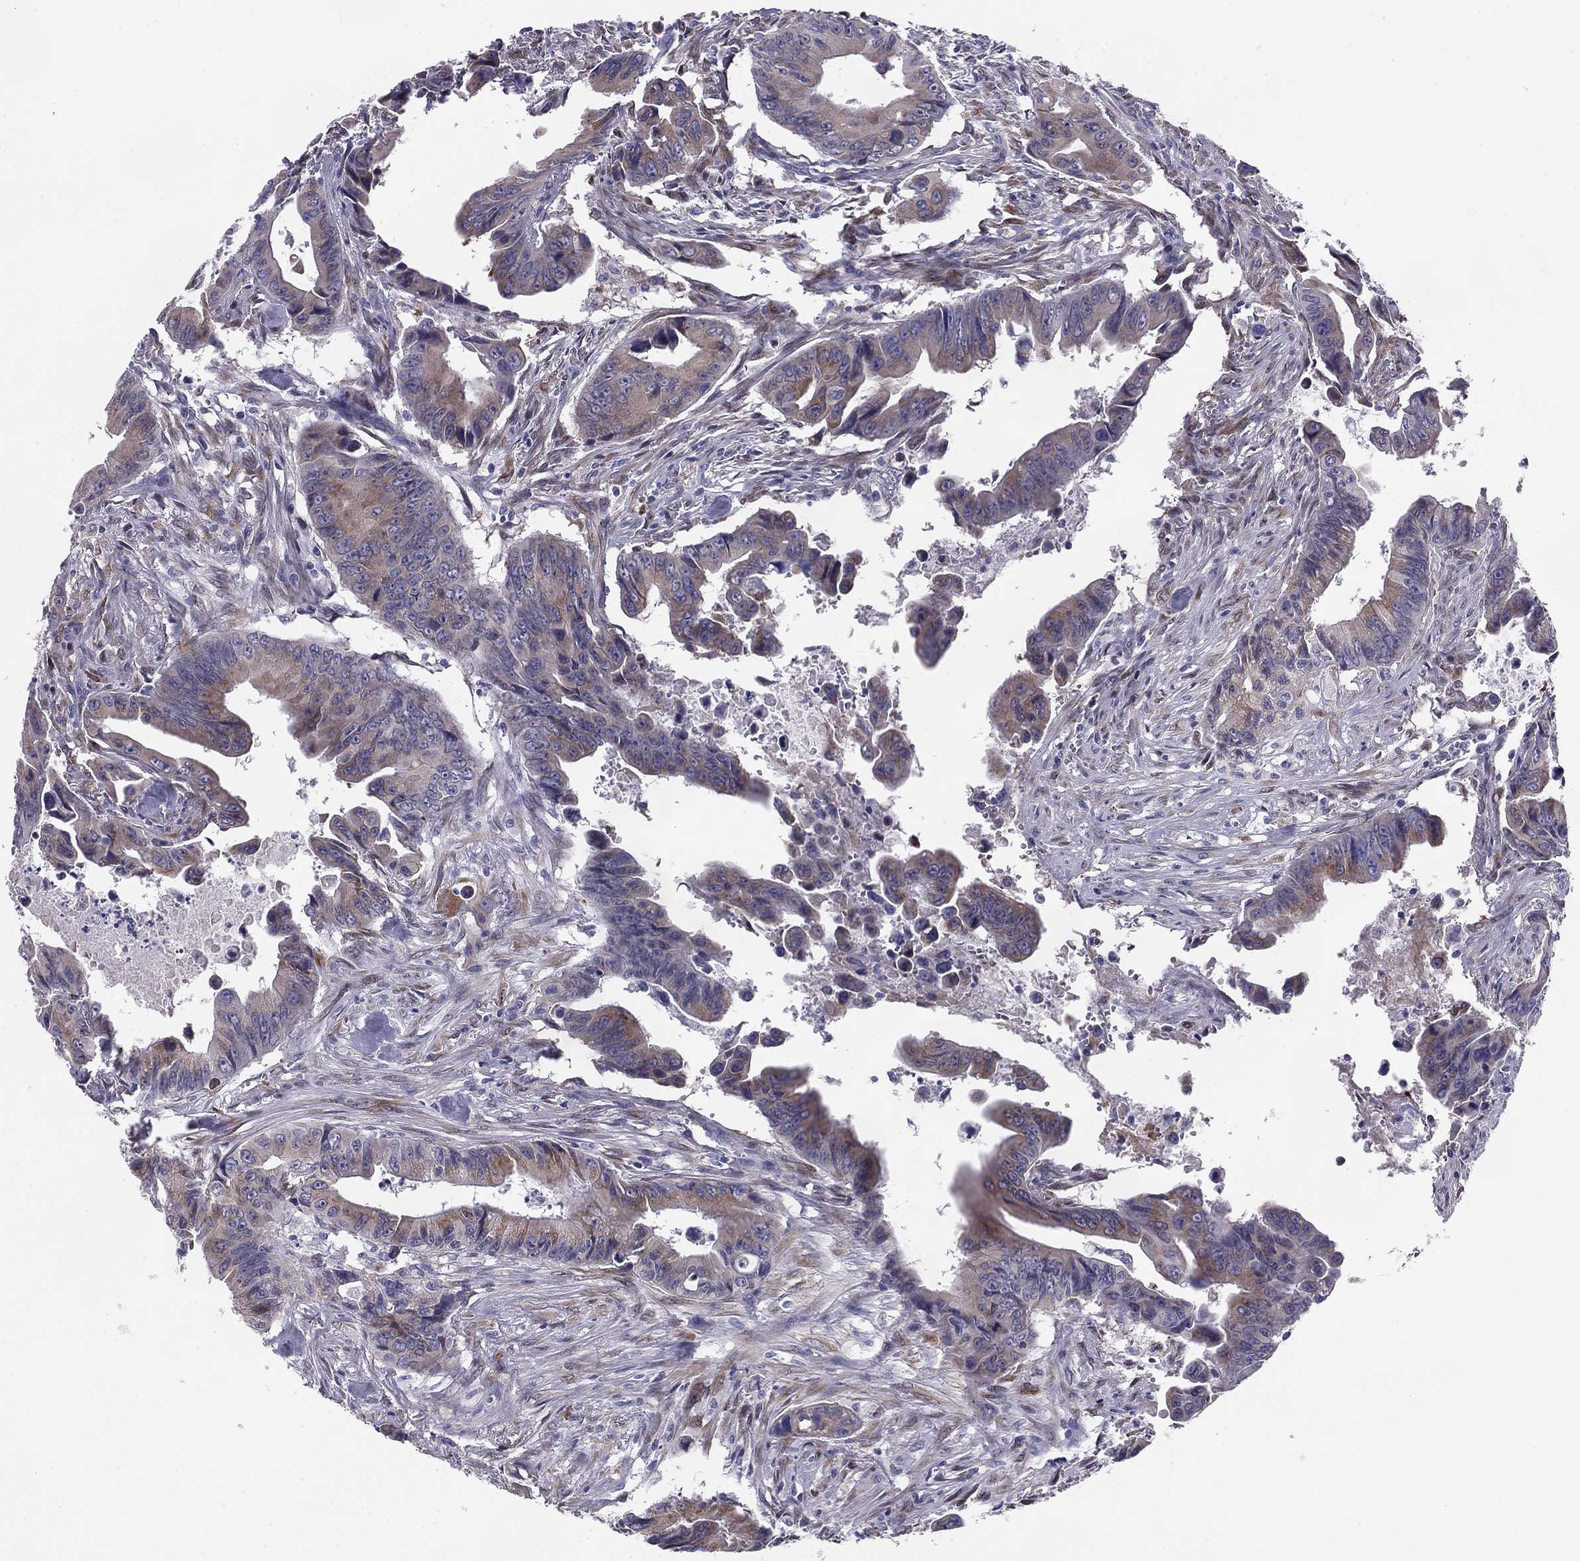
{"staining": {"intensity": "moderate", "quantity": "<25%", "location": "cytoplasmic/membranous"}, "tissue": "colorectal cancer", "cell_type": "Tumor cells", "image_type": "cancer", "snomed": [{"axis": "morphology", "description": "Adenocarcinoma, NOS"}, {"axis": "topography", "description": "Colon"}], "caption": "The photomicrograph shows immunohistochemical staining of colorectal adenocarcinoma. There is moderate cytoplasmic/membranous expression is present in approximately <25% of tumor cells.", "gene": "TMED3", "patient": {"sex": "female", "age": 87}}